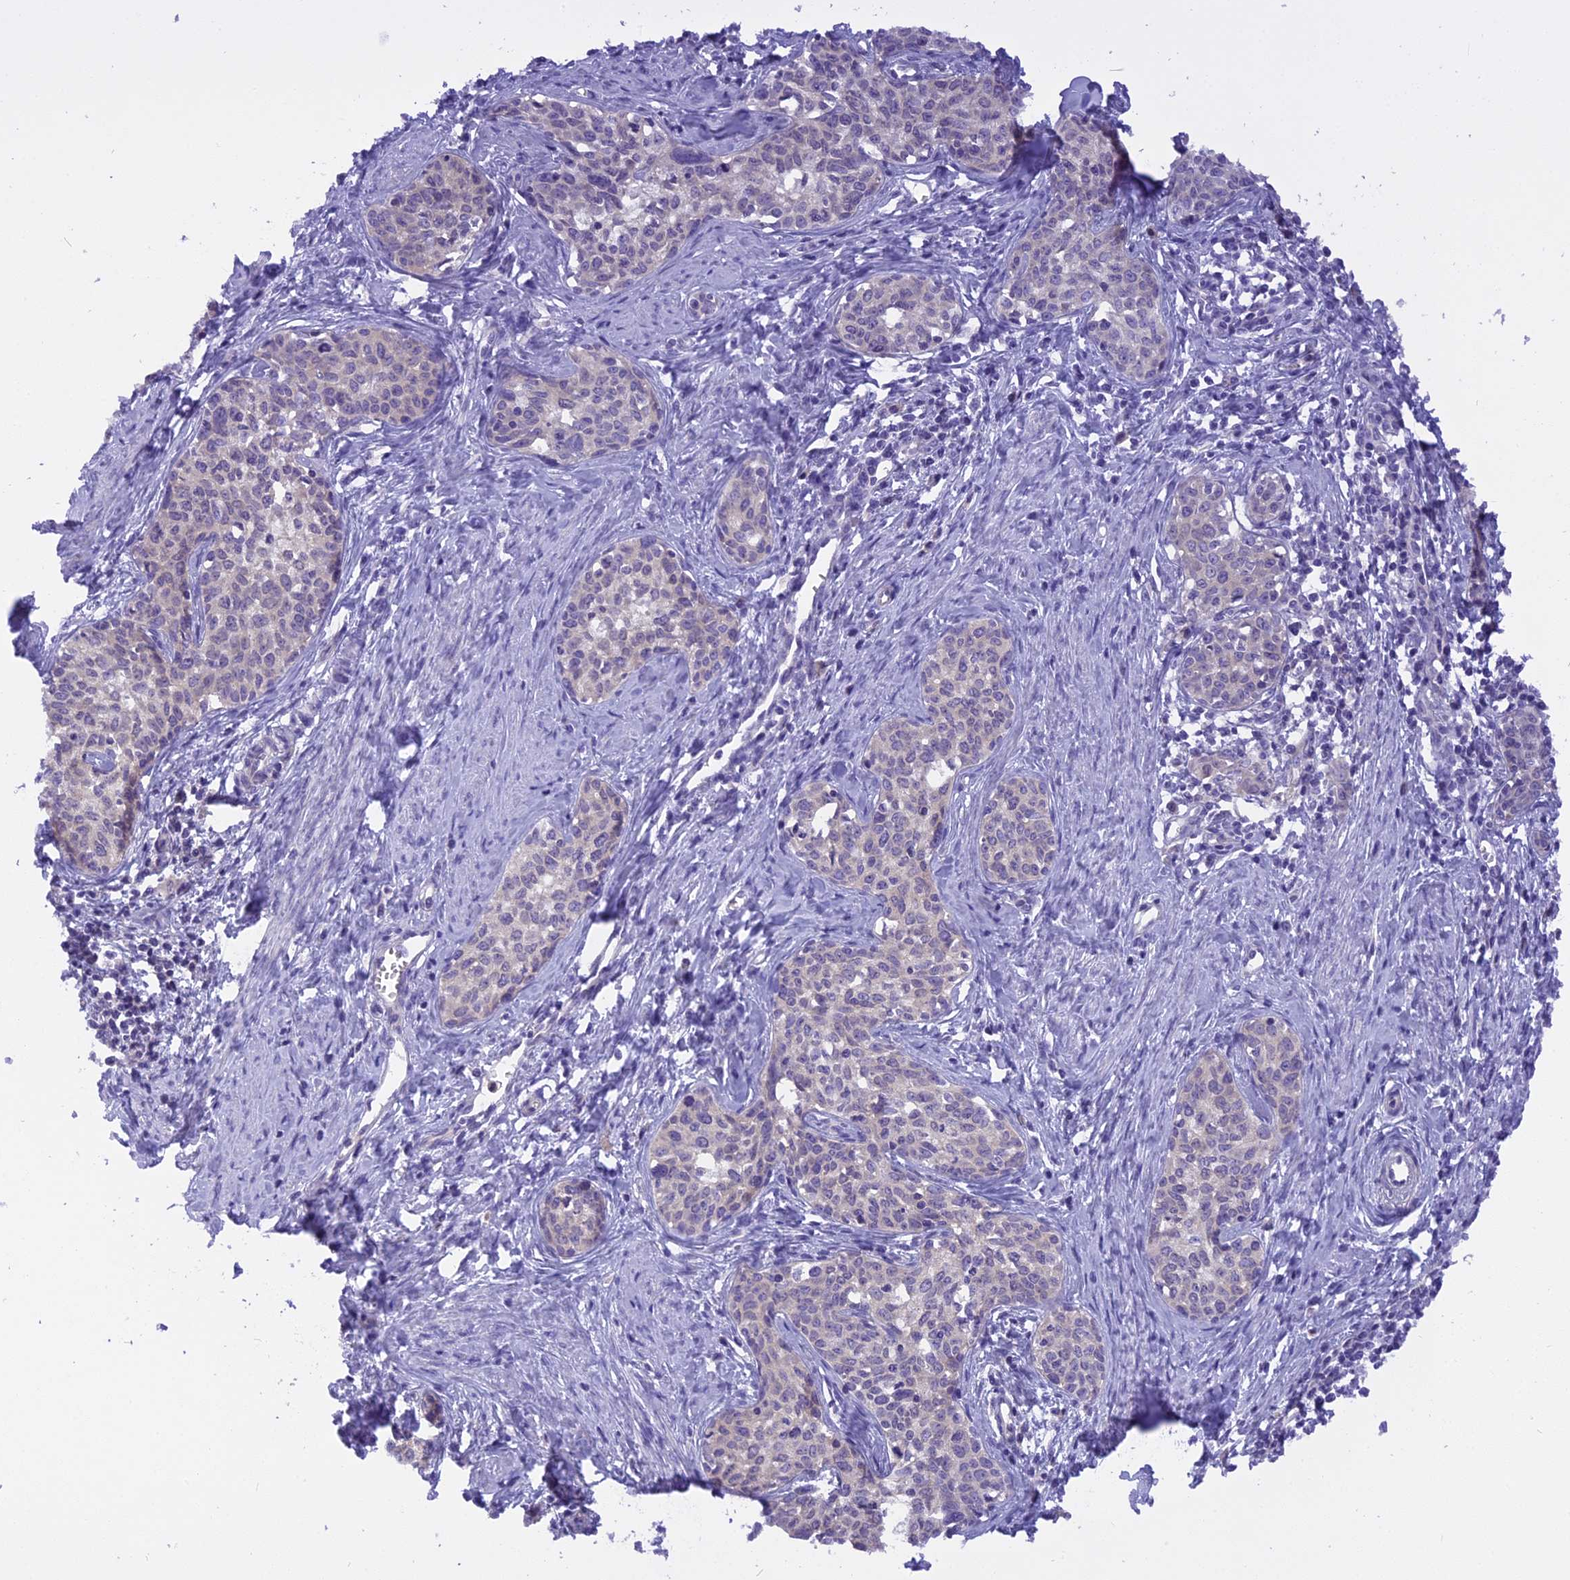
{"staining": {"intensity": "weak", "quantity": "25%-75%", "location": "cytoplasmic/membranous"}, "tissue": "cervical cancer", "cell_type": "Tumor cells", "image_type": "cancer", "snomed": [{"axis": "morphology", "description": "Squamous cell carcinoma, NOS"}, {"axis": "topography", "description": "Cervix"}], "caption": "IHC of squamous cell carcinoma (cervical) reveals low levels of weak cytoplasmic/membranous positivity in about 25%-75% of tumor cells. The protein is shown in brown color, while the nuclei are stained blue.", "gene": "TRIM3", "patient": {"sex": "female", "age": 52}}